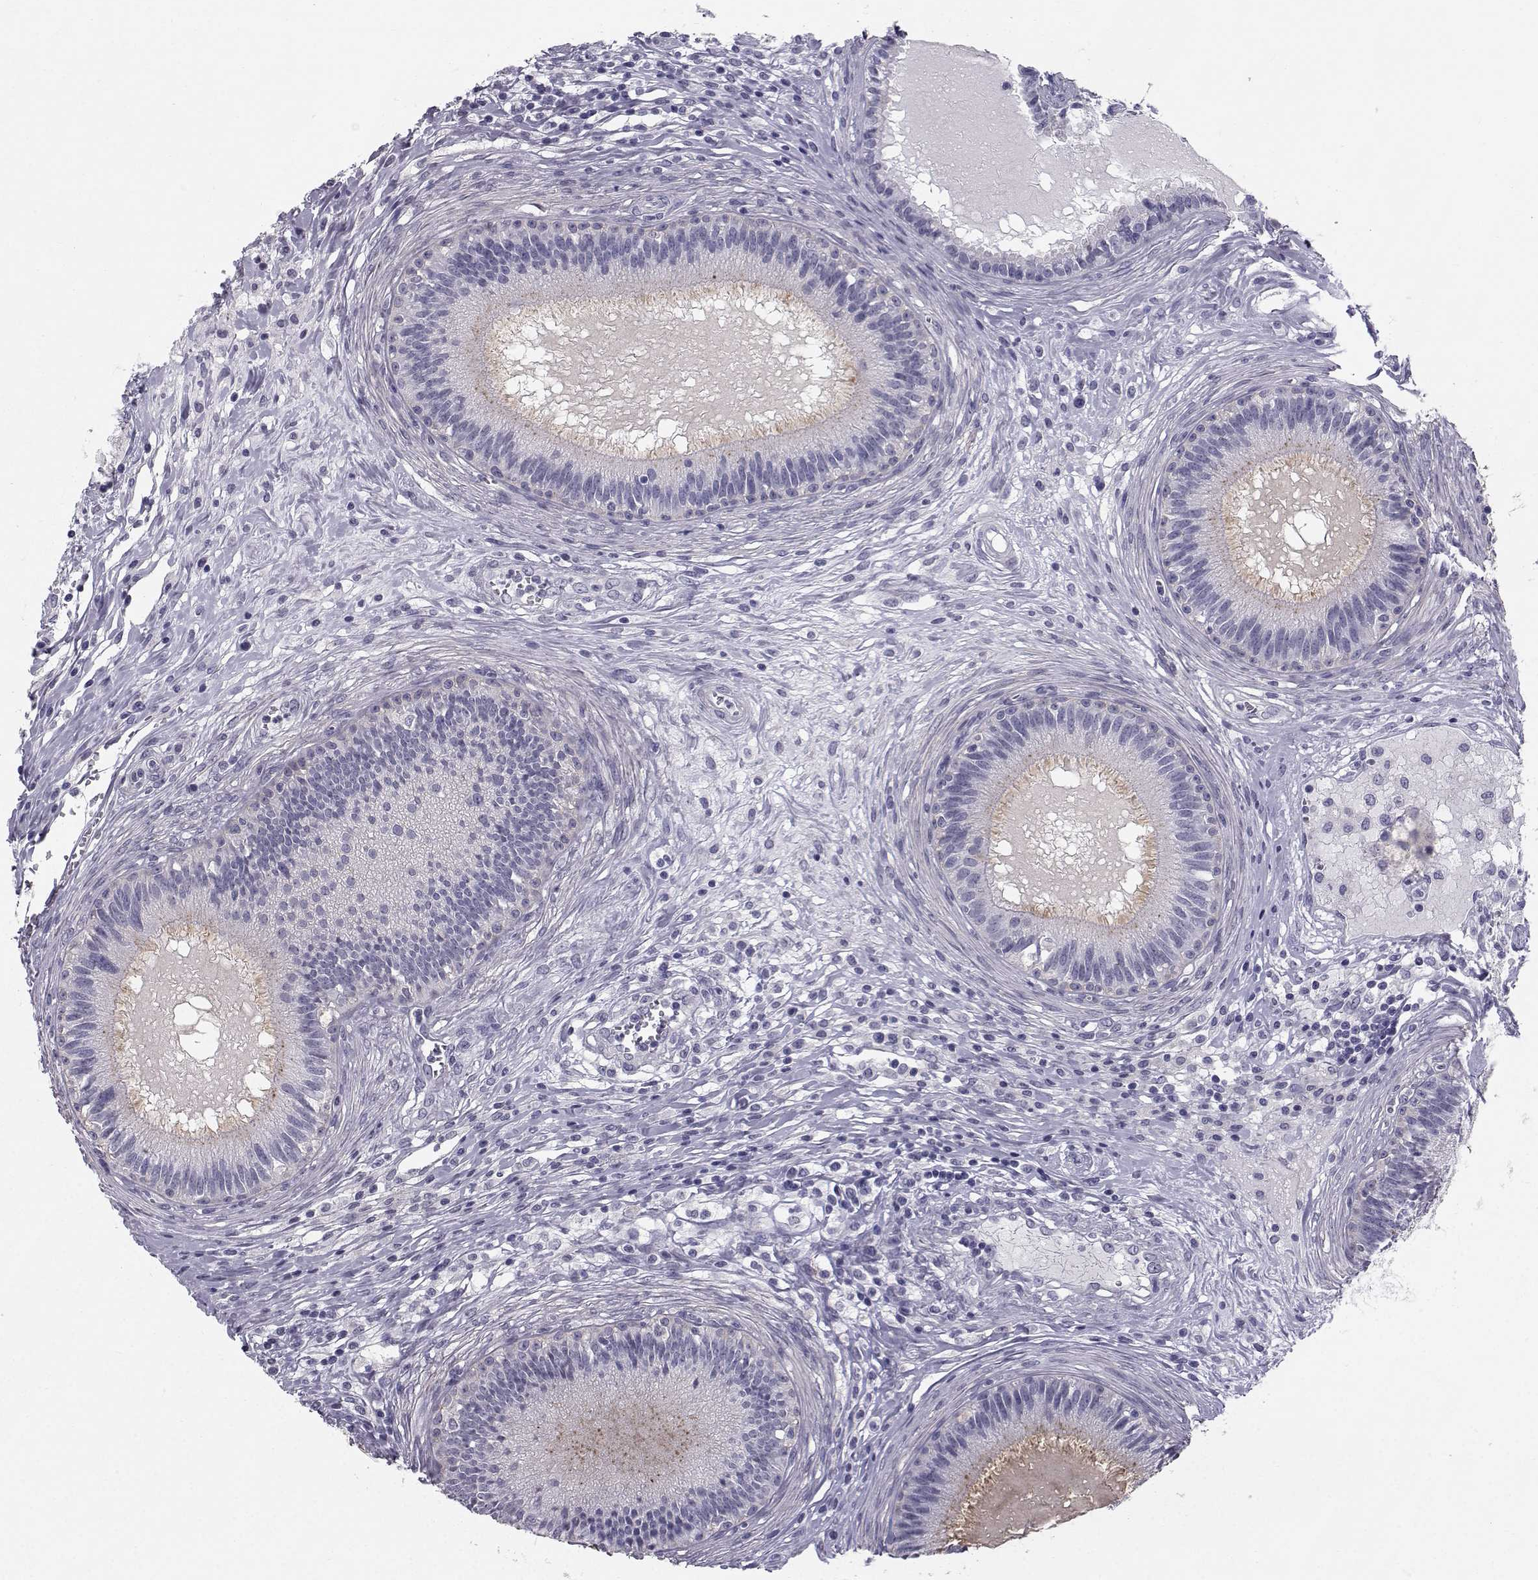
{"staining": {"intensity": "negative", "quantity": "none", "location": "none"}, "tissue": "epididymis", "cell_type": "Glandular cells", "image_type": "normal", "snomed": [{"axis": "morphology", "description": "Normal tissue, NOS"}, {"axis": "topography", "description": "Epididymis"}], "caption": "Immunohistochemical staining of normal epididymis exhibits no significant staining in glandular cells. Nuclei are stained in blue.", "gene": "SPDYE4", "patient": {"sex": "male", "age": 27}}